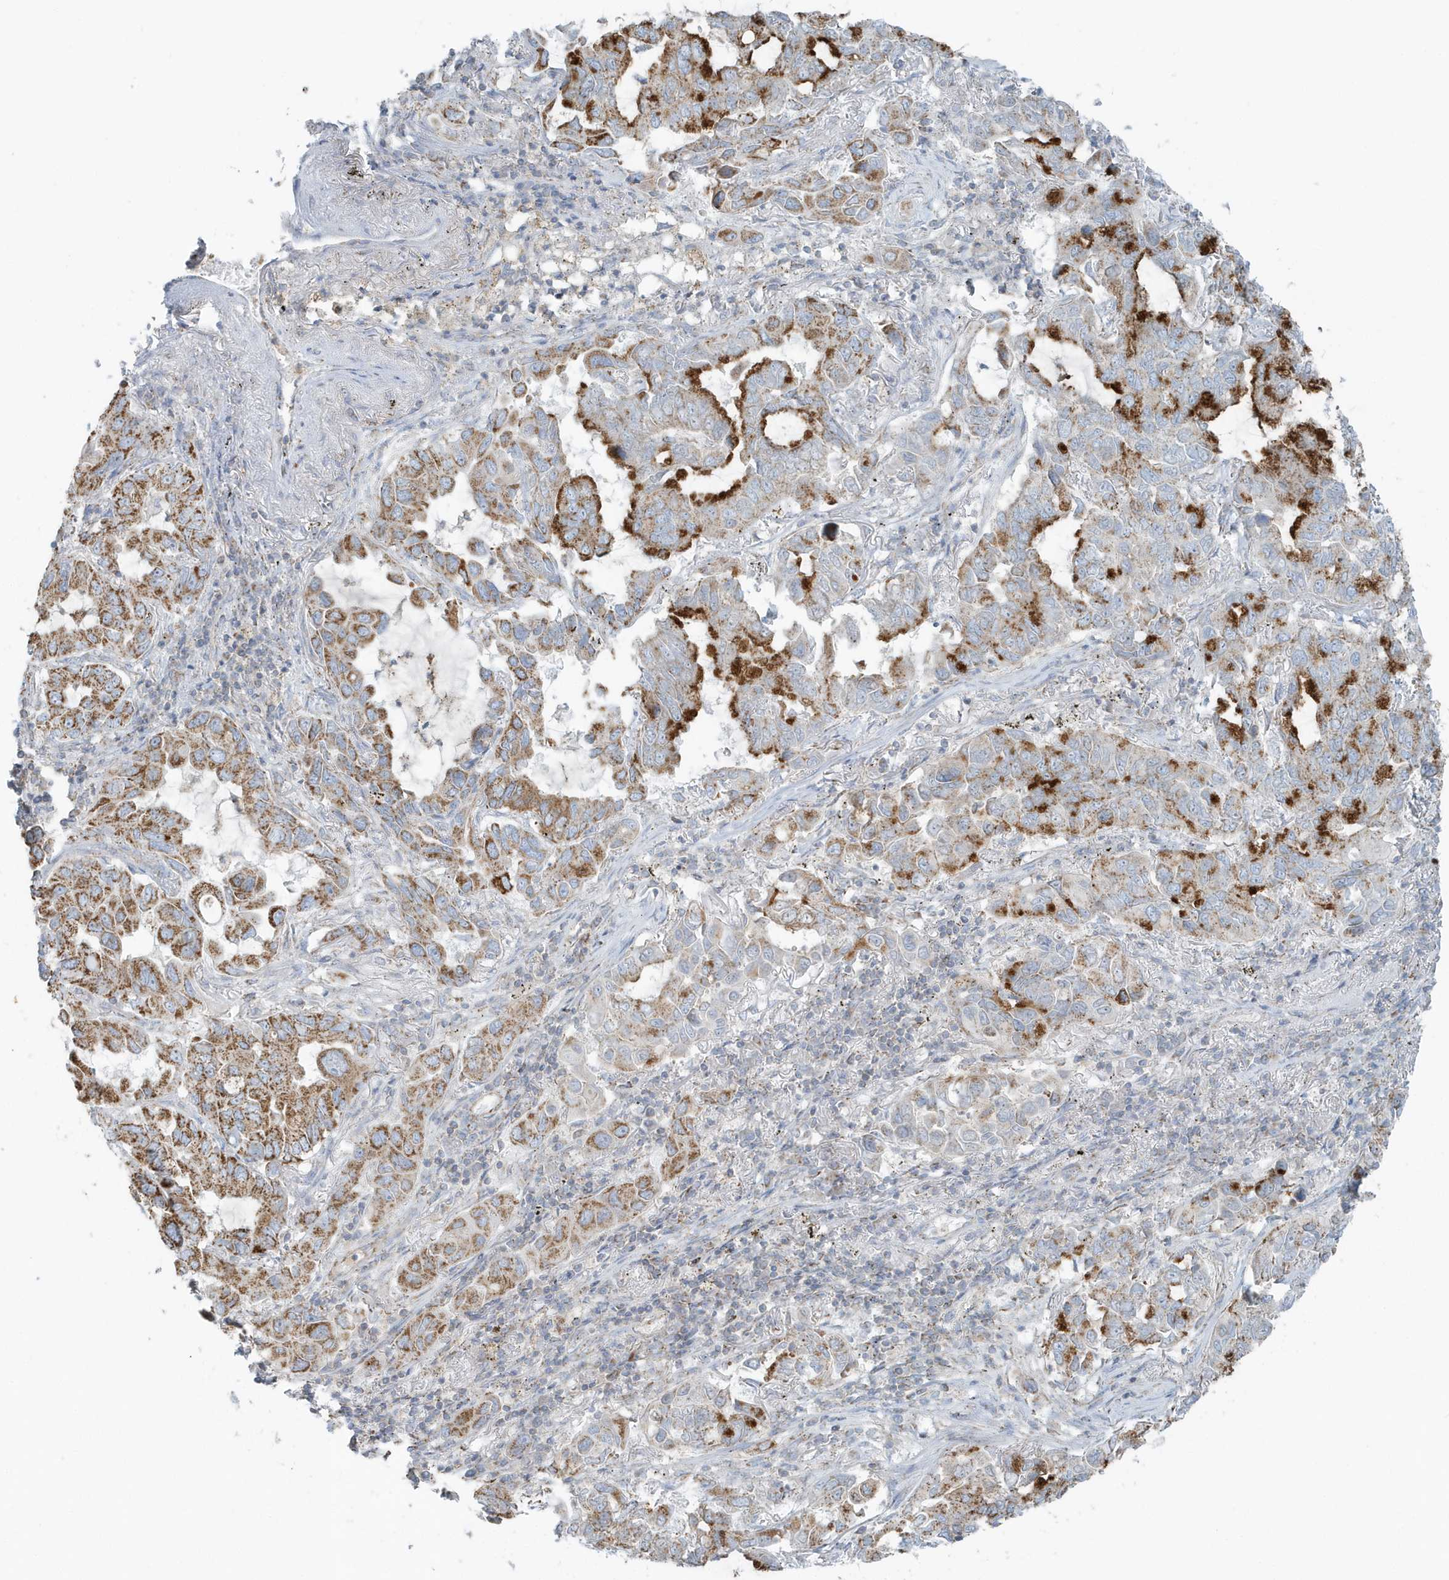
{"staining": {"intensity": "strong", "quantity": ">75%", "location": "cytoplasmic/membranous"}, "tissue": "lung cancer", "cell_type": "Tumor cells", "image_type": "cancer", "snomed": [{"axis": "morphology", "description": "Adenocarcinoma, NOS"}, {"axis": "topography", "description": "Lung"}], "caption": "Tumor cells demonstrate high levels of strong cytoplasmic/membranous positivity in about >75% of cells in adenocarcinoma (lung).", "gene": "RAB11FIP3", "patient": {"sex": "male", "age": 64}}